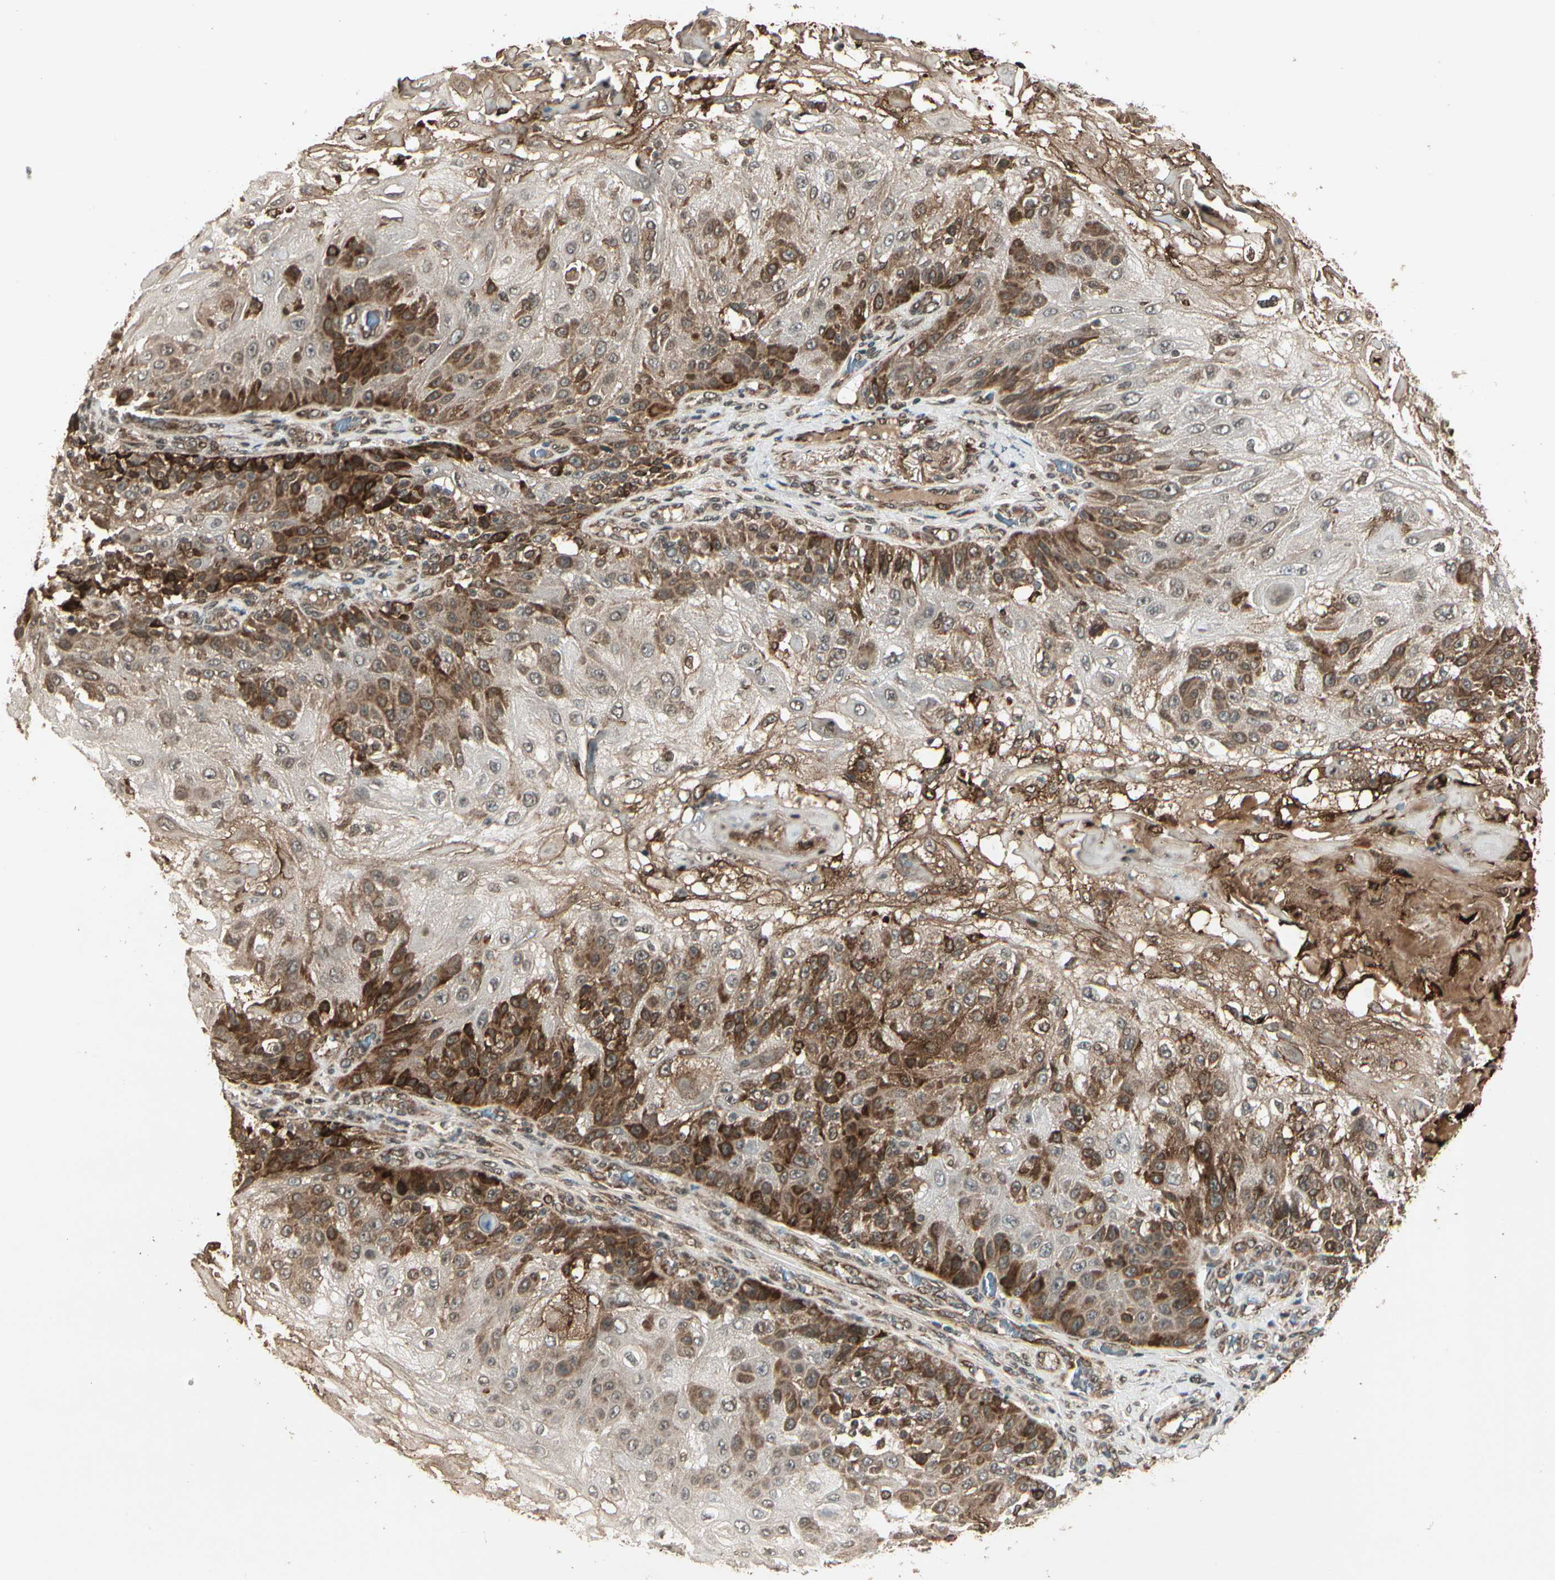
{"staining": {"intensity": "strong", "quantity": "25%-75%", "location": "cytoplasmic/membranous"}, "tissue": "skin cancer", "cell_type": "Tumor cells", "image_type": "cancer", "snomed": [{"axis": "morphology", "description": "Normal tissue, NOS"}, {"axis": "morphology", "description": "Squamous cell carcinoma, NOS"}, {"axis": "topography", "description": "Skin"}], "caption": "Protein expression analysis of skin squamous cell carcinoma displays strong cytoplasmic/membranous positivity in approximately 25%-75% of tumor cells.", "gene": "GLUL", "patient": {"sex": "female", "age": 83}}